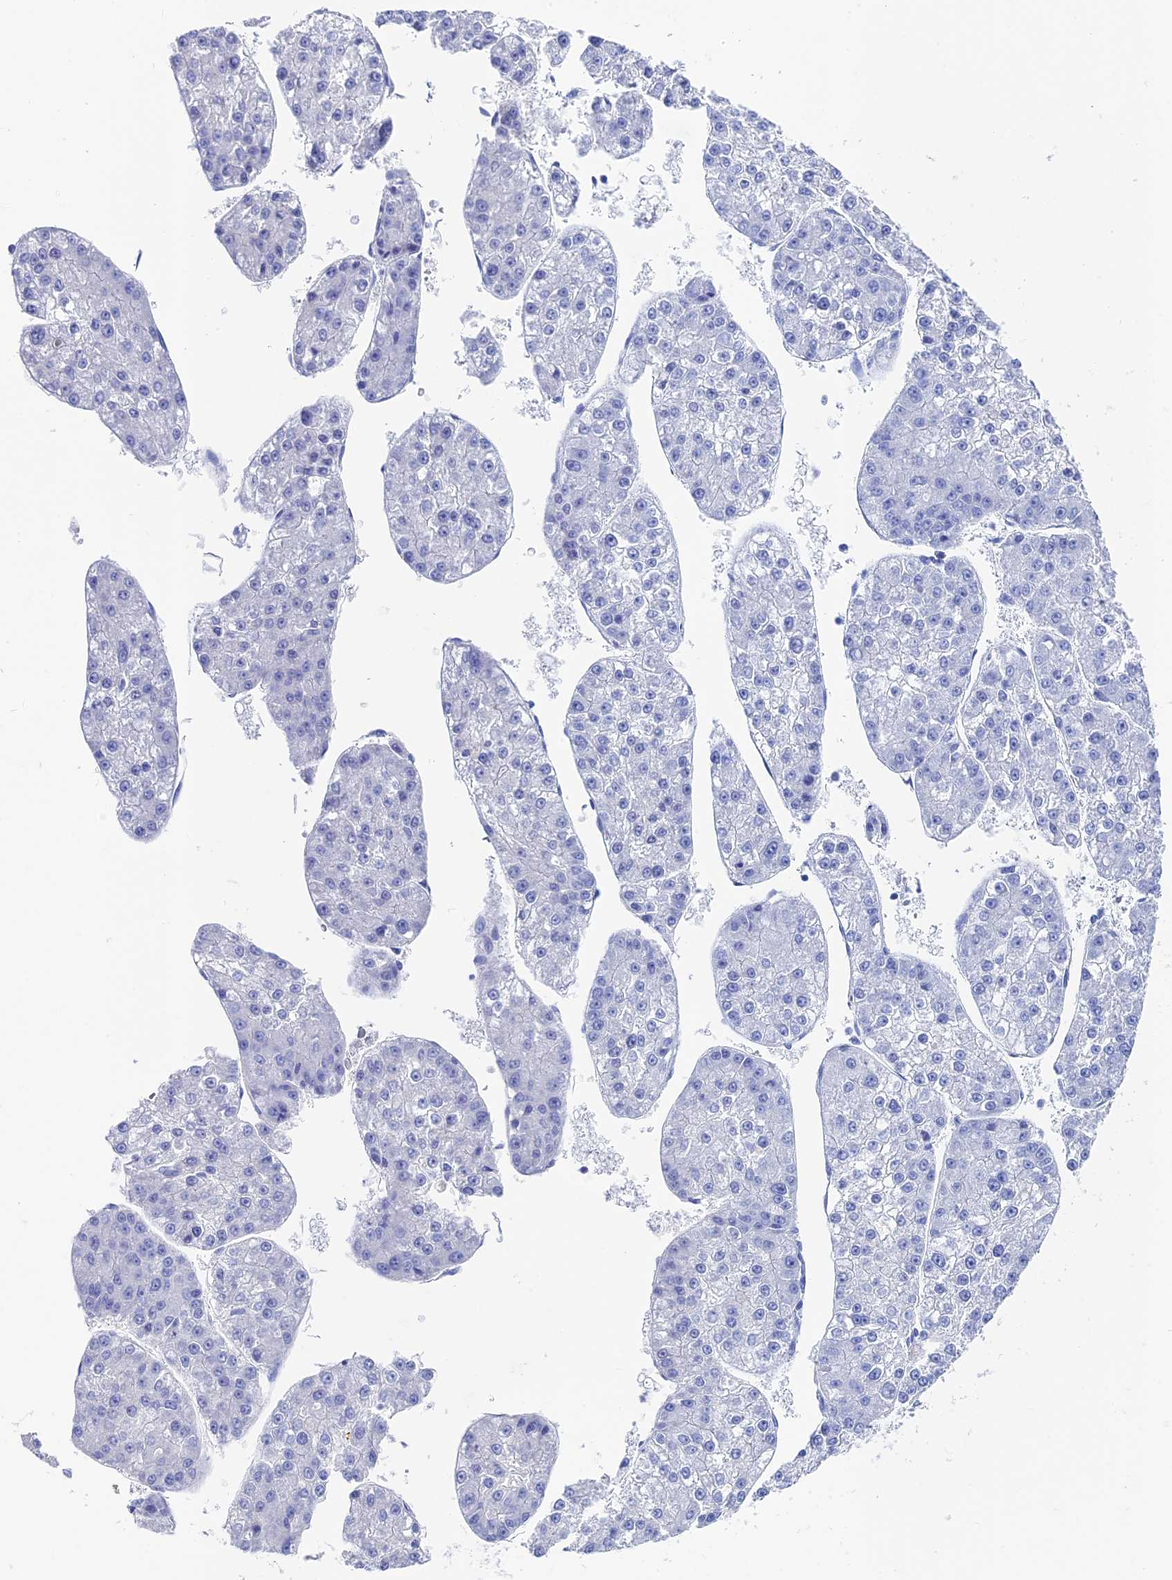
{"staining": {"intensity": "negative", "quantity": "none", "location": "none"}, "tissue": "liver cancer", "cell_type": "Tumor cells", "image_type": "cancer", "snomed": [{"axis": "morphology", "description": "Carcinoma, Hepatocellular, NOS"}, {"axis": "topography", "description": "Liver"}], "caption": "Histopathology image shows no protein positivity in tumor cells of liver cancer tissue. (Stains: DAB (3,3'-diaminobenzidine) immunohistochemistry with hematoxylin counter stain, Microscopy: brightfield microscopy at high magnification).", "gene": "UNC119", "patient": {"sex": "female", "age": 73}}